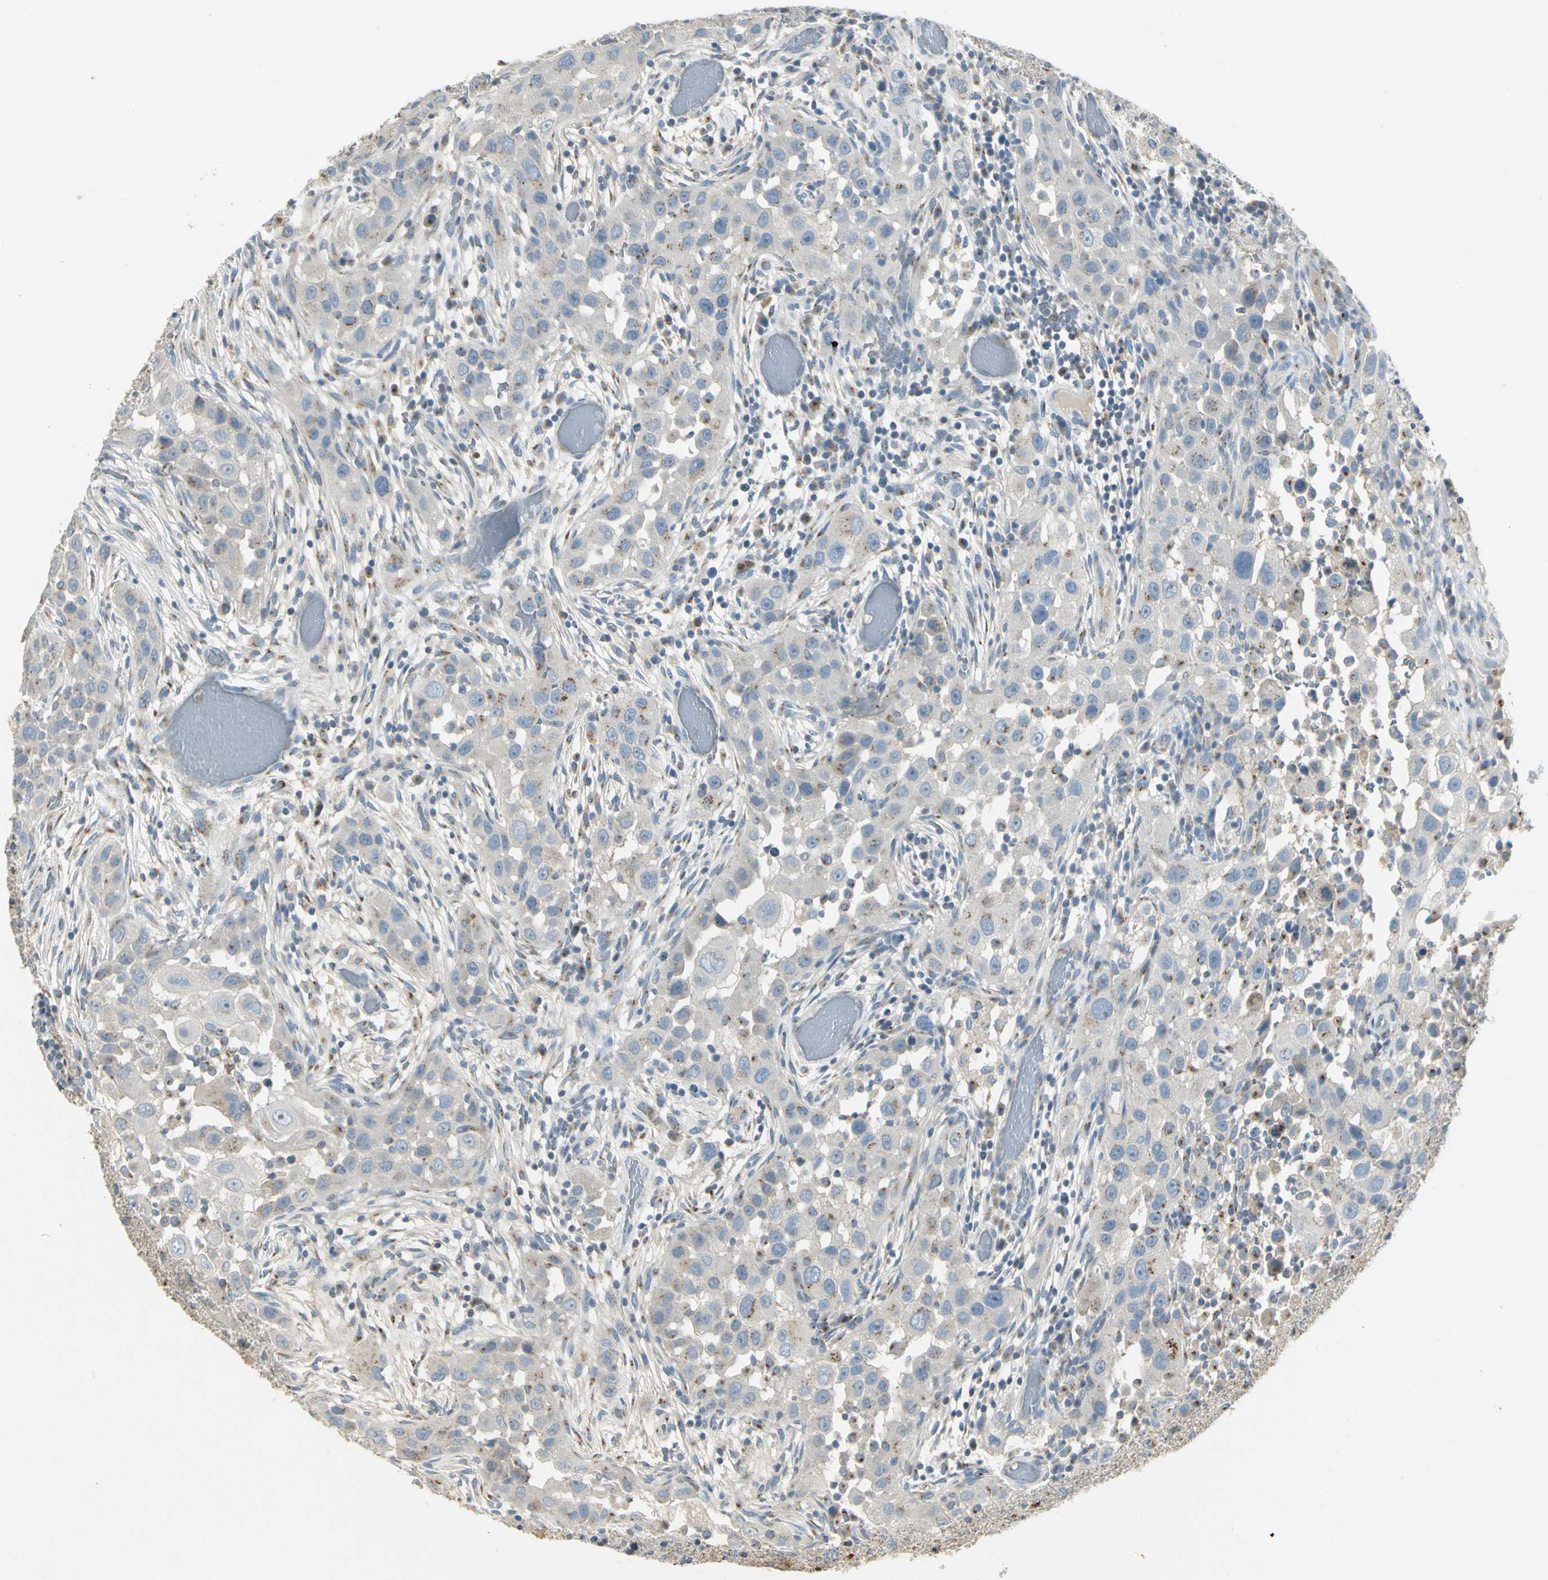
{"staining": {"intensity": "moderate", "quantity": "<25%", "location": "cytoplasmic/membranous"}, "tissue": "head and neck cancer", "cell_type": "Tumor cells", "image_type": "cancer", "snomed": [{"axis": "morphology", "description": "Carcinoma, NOS"}, {"axis": "topography", "description": "Head-Neck"}], "caption": "This is an image of immunohistochemistry (IHC) staining of head and neck carcinoma, which shows moderate positivity in the cytoplasmic/membranous of tumor cells.", "gene": "TM9SF2", "patient": {"sex": "male", "age": 87}}